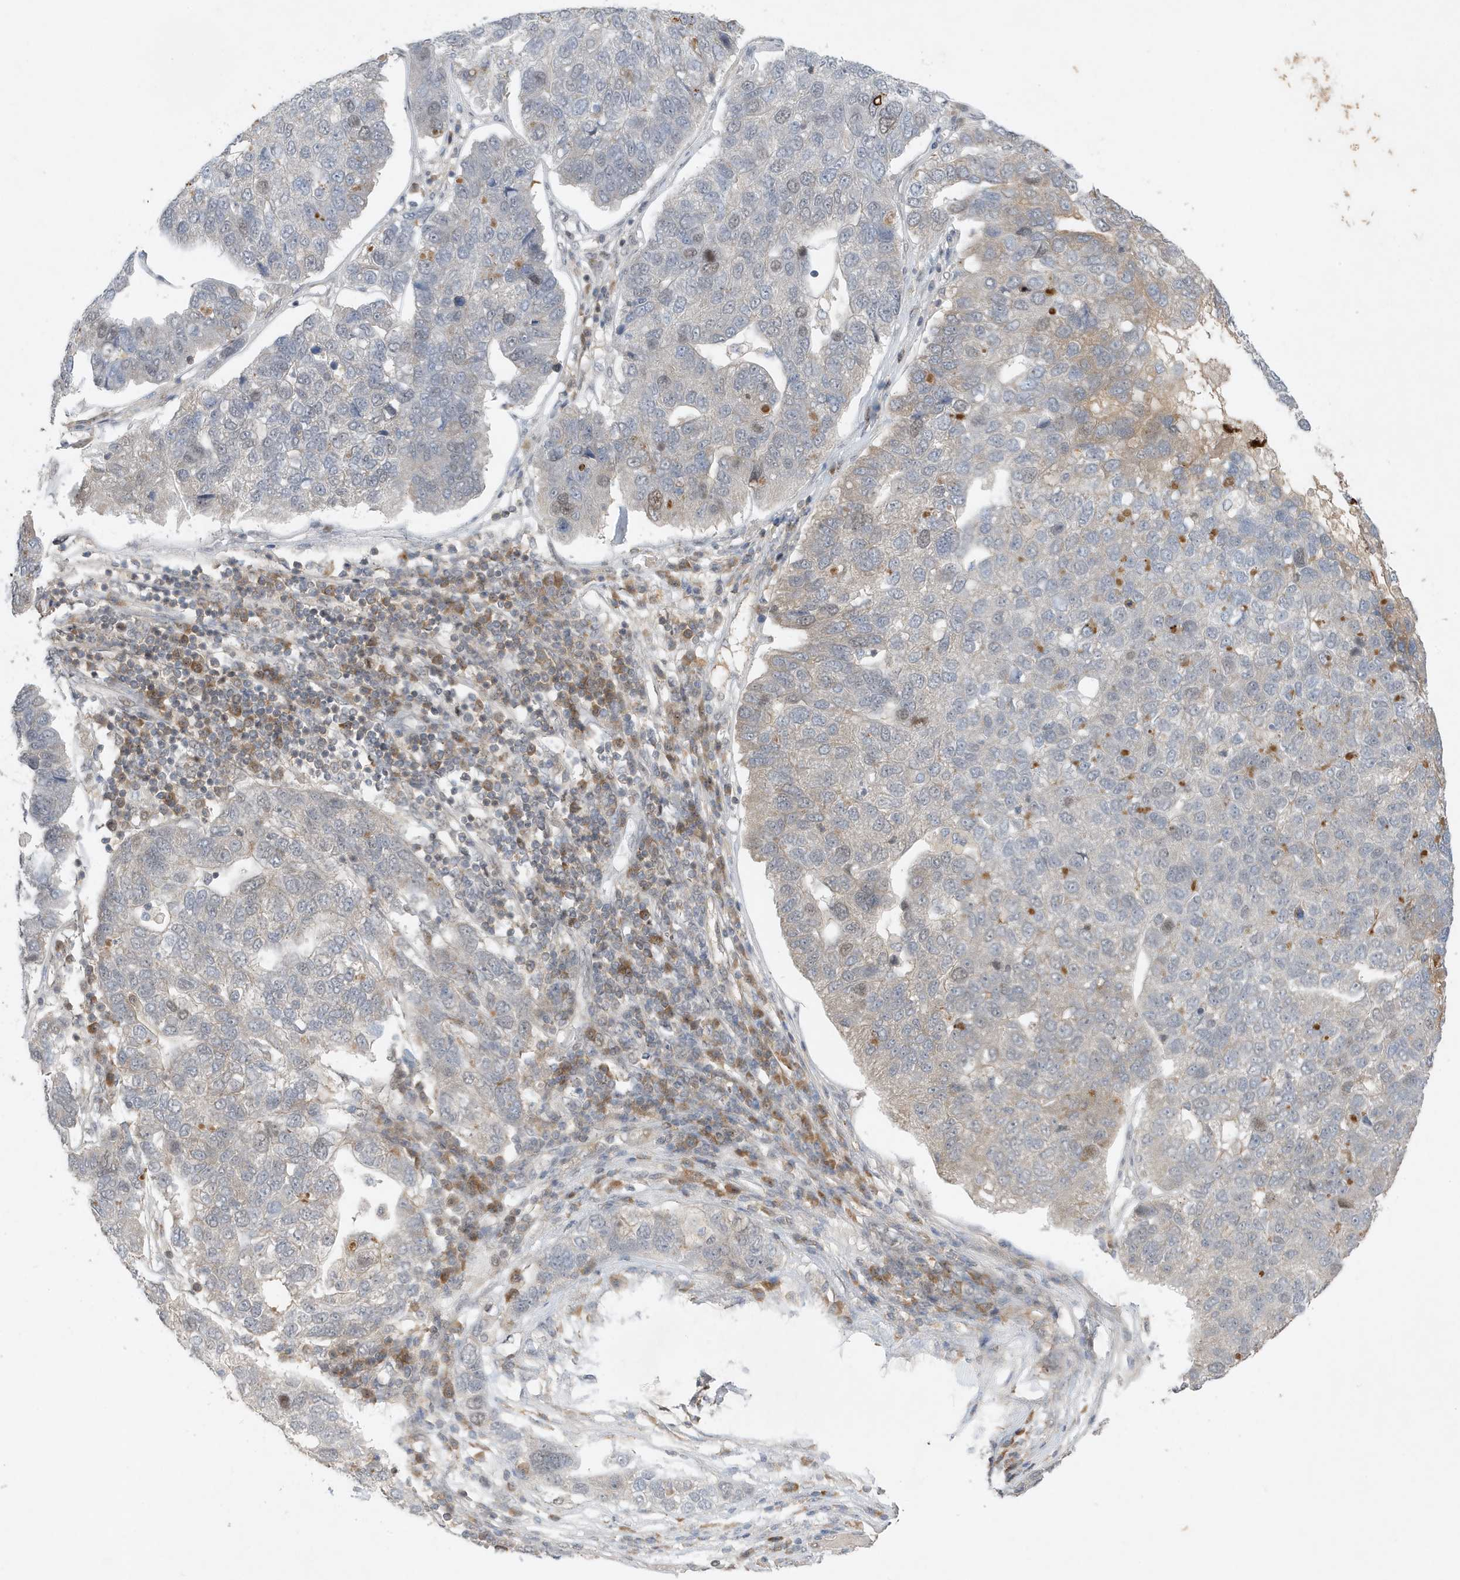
{"staining": {"intensity": "negative", "quantity": "none", "location": "none"}, "tissue": "pancreatic cancer", "cell_type": "Tumor cells", "image_type": "cancer", "snomed": [{"axis": "morphology", "description": "Adenocarcinoma, NOS"}, {"axis": "topography", "description": "Pancreas"}], "caption": "Pancreatic cancer was stained to show a protein in brown. There is no significant staining in tumor cells. The staining was performed using DAB to visualize the protein expression in brown, while the nuclei were stained in blue with hematoxylin (Magnification: 20x).", "gene": "MAST3", "patient": {"sex": "female", "age": 61}}